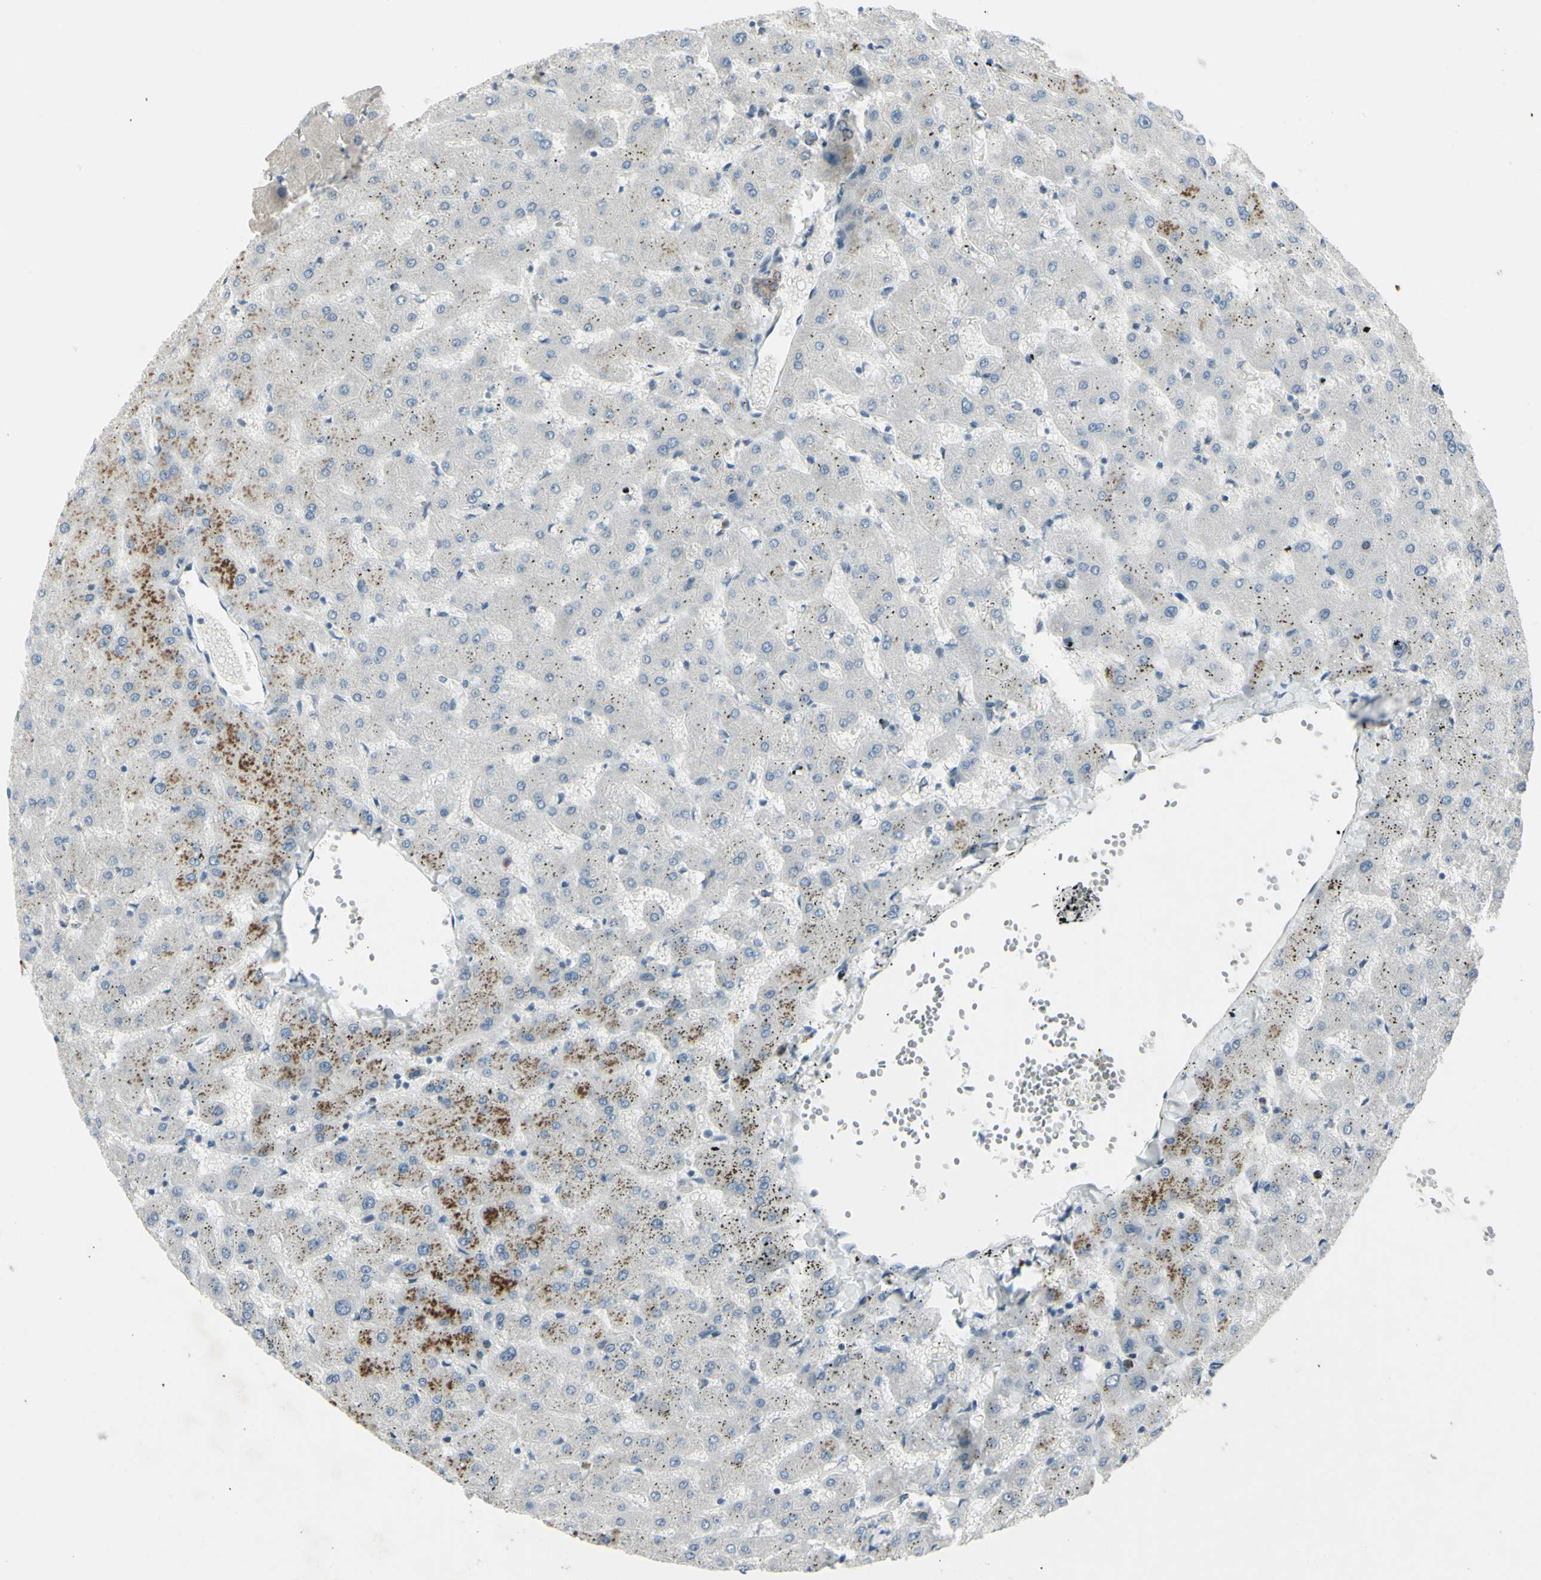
{"staining": {"intensity": "moderate", "quantity": "25%-75%", "location": "cytoplasmic/membranous"}, "tissue": "liver", "cell_type": "Cholangiocytes", "image_type": "normal", "snomed": [{"axis": "morphology", "description": "Normal tissue, NOS"}, {"axis": "topography", "description": "Liver"}], "caption": "A histopathology image showing moderate cytoplasmic/membranous staining in about 25%-75% of cholangiocytes in normal liver, as visualized by brown immunohistochemical staining.", "gene": "ETNK1", "patient": {"sex": "female", "age": 63}}